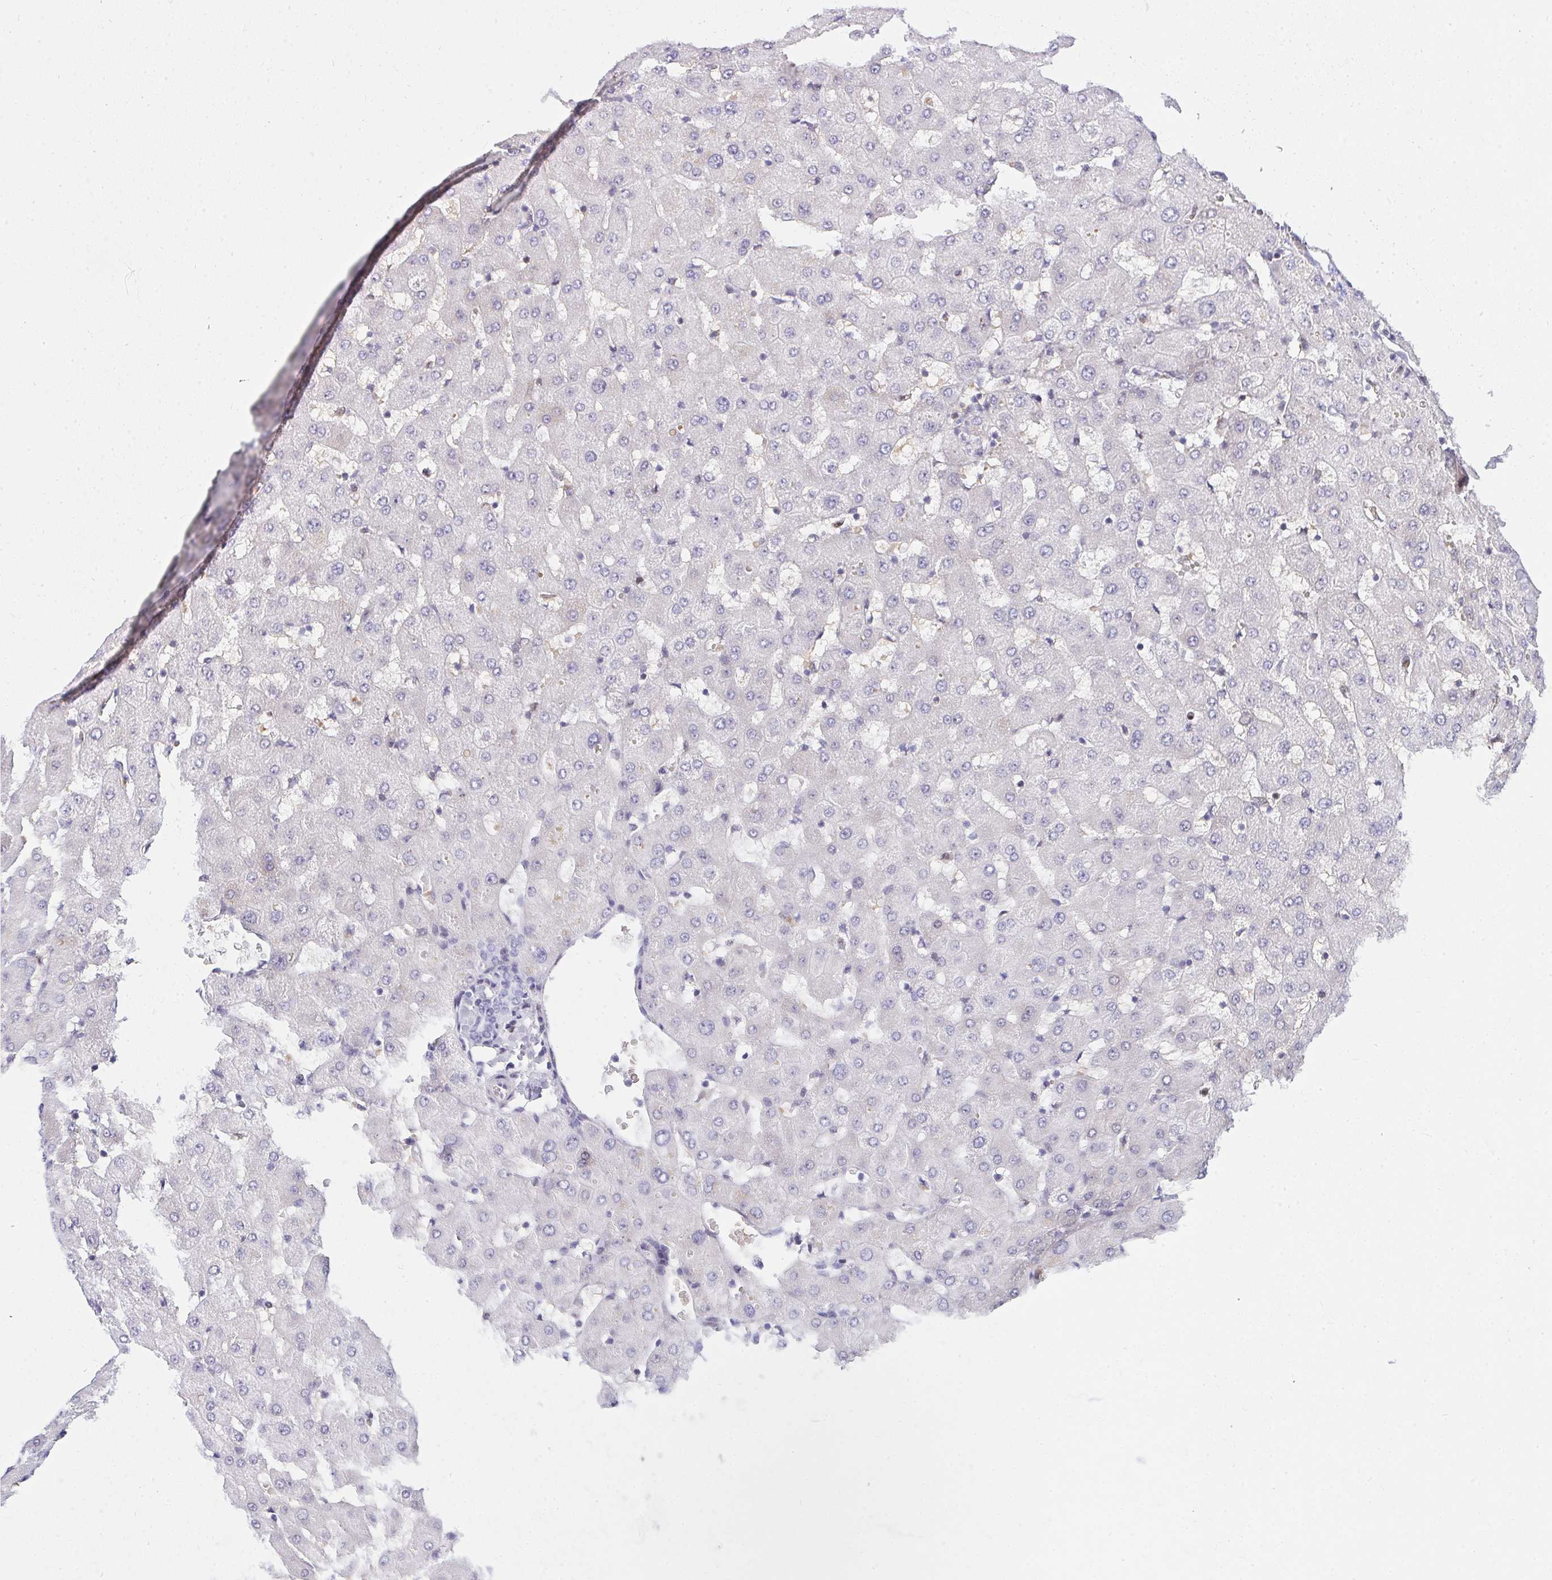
{"staining": {"intensity": "negative", "quantity": "none", "location": "none"}, "tissue": "liver", "cell_type": "Cholangiocytes", "image_type": "normal", "snomed": [{"axis": "morphology", "description": "Normal tissue, NOS"}, {"axis": "topography", "description": "Liver"}], "caption": "Immunohistochemical staining of benign human liver shows no significant expression in cholangiocytes.", "gene": "ZNF182", "patient": {"sex": "female", "age": 63}}